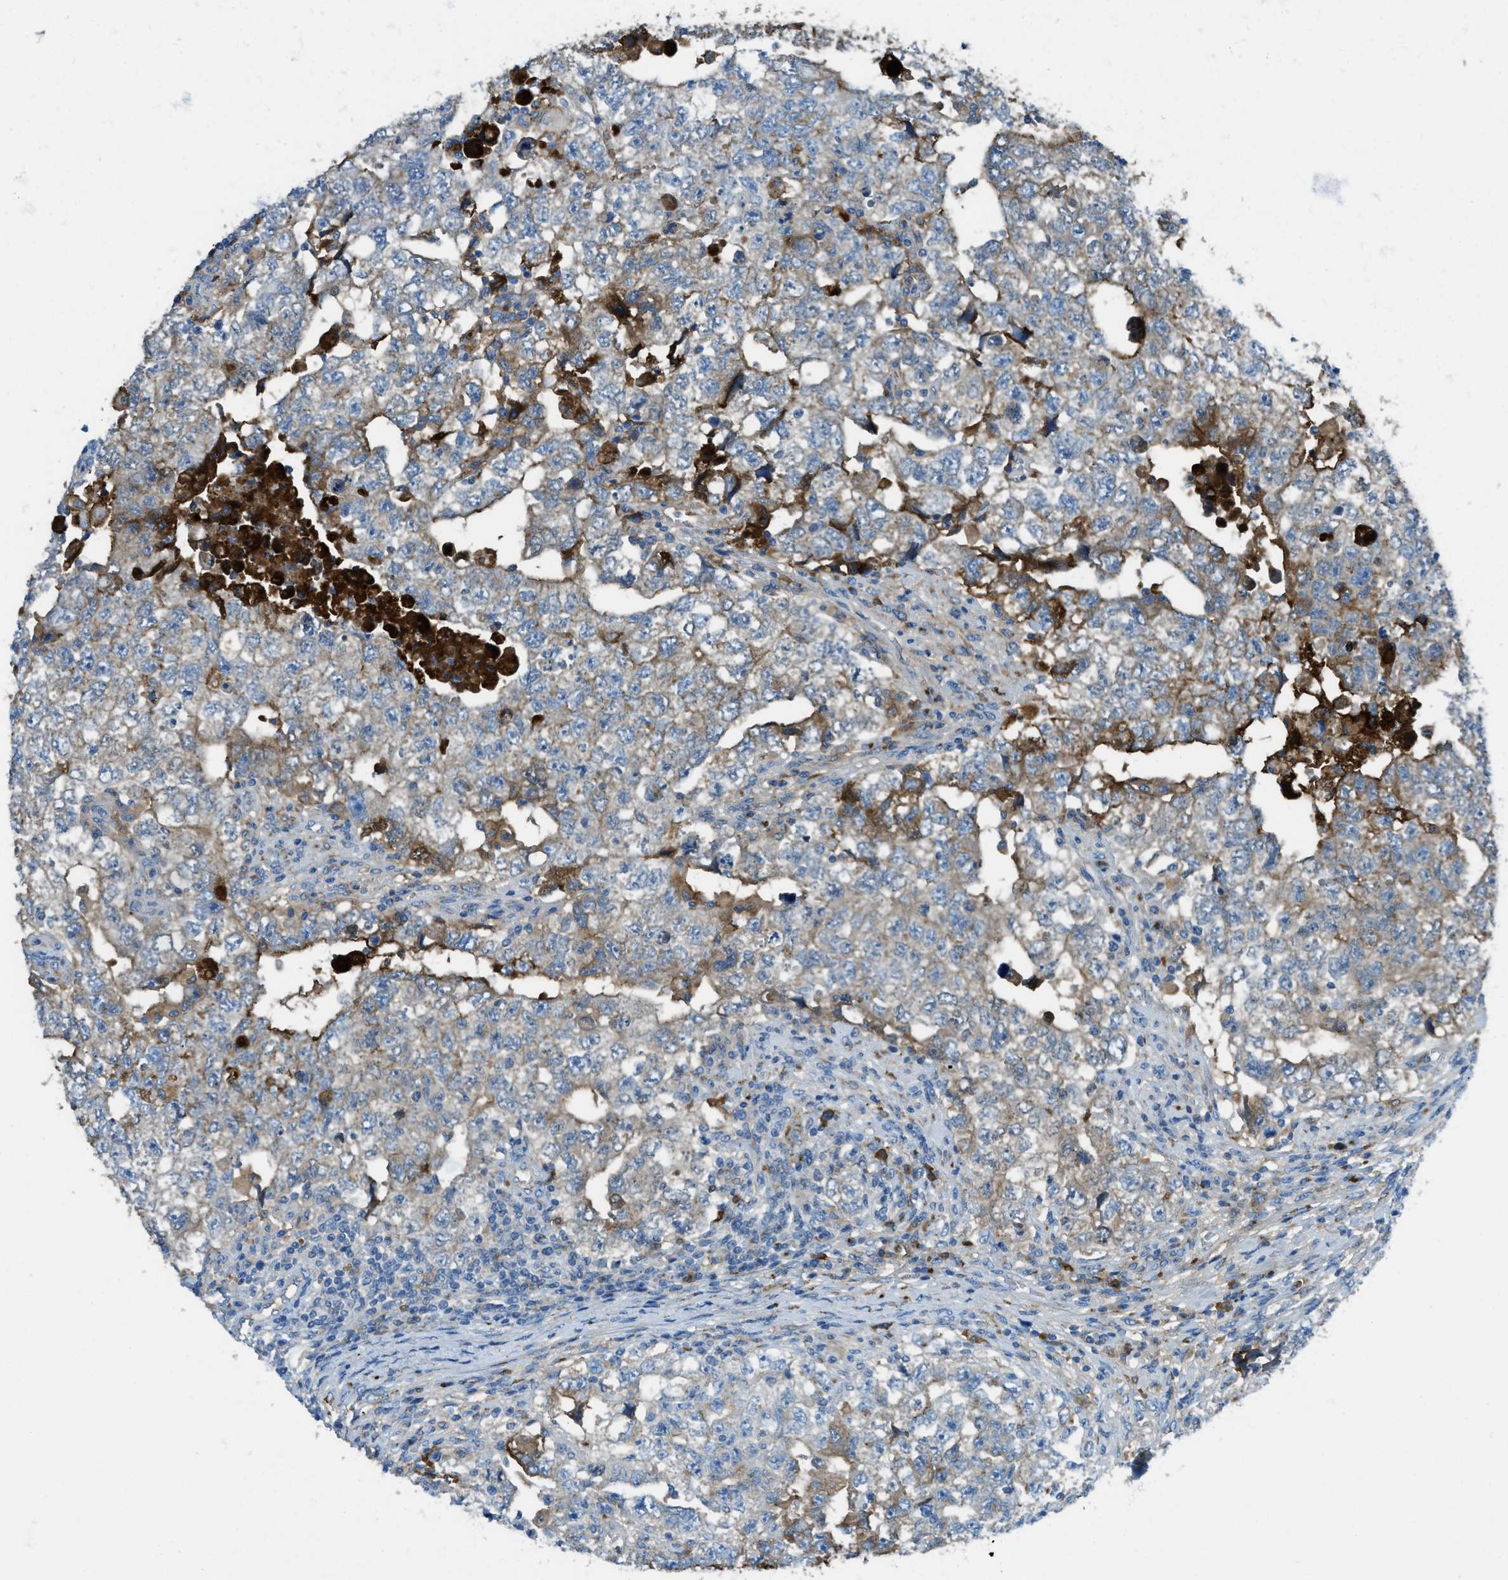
{"staining": {"intensity": "weak", "quantity": "<25%", "location": "cytoplasmic/membranous"}, "tissue": "testis cancer", "cell_type": "Tumor cells", "image_type": "cancer", "snomed": [{"axis": "morphology", "description": "Carcinoma, Embryonal, NOS"}, {"axis": "topography", "description": "Testis"}], "caption": "This photomicrograph is of embryonal carcinoma (testis) stained with immunohistochemistry to label a protein in brown with the nuclei are counter-stained blue. There is no expression in tumor cells.", "gene": "TRIM59", "patient": {"sex": "male", "age": 36}}